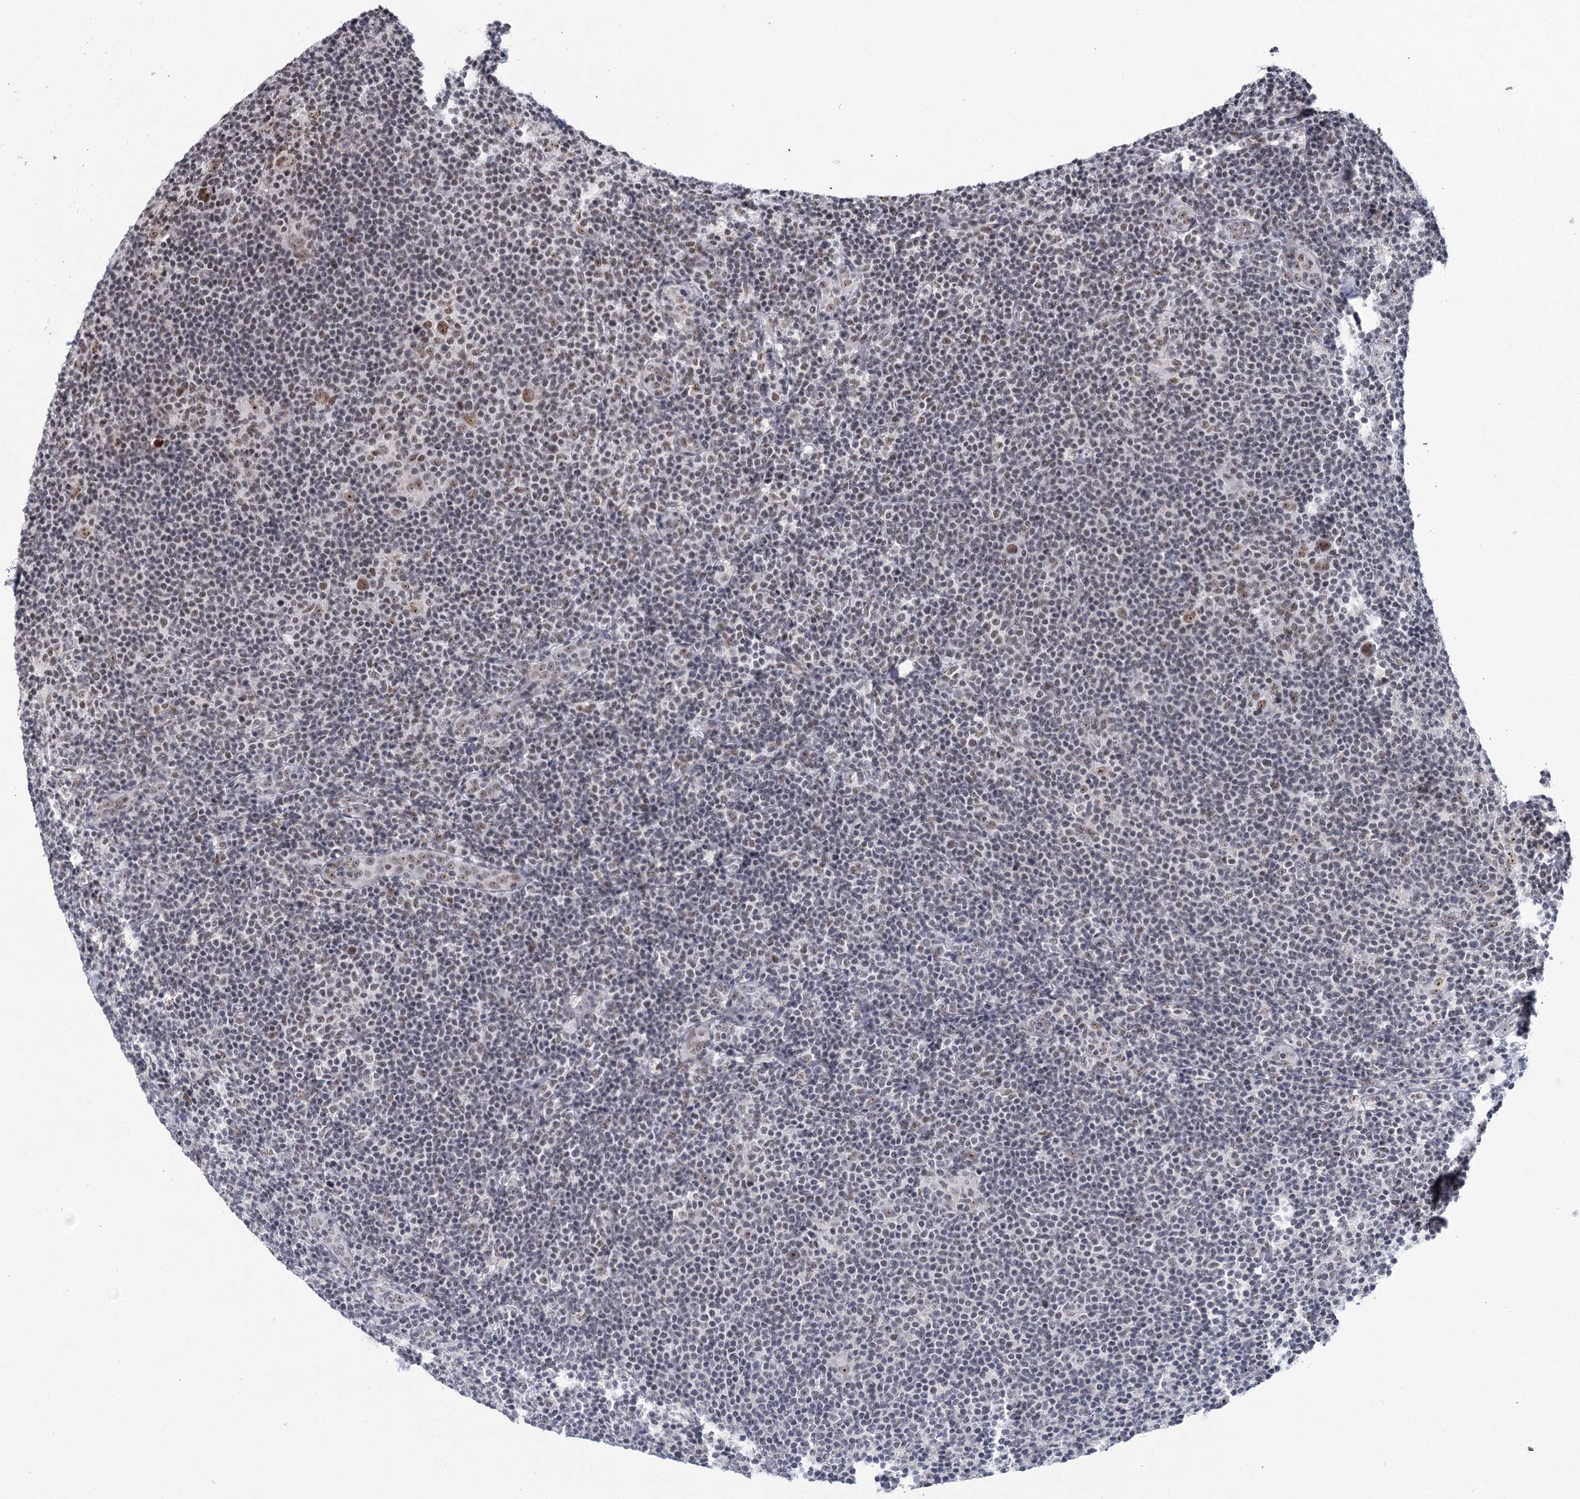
{"staining": {"intensity": "moderate", "quantity": ">75%", "location": "nuclear"}, "tissue": "lymphoma", "cell_type": "Tumor cells", "image_type": "cancer", "snomed": [{"axis": "morphology", "description": "Hodgkin's disease, NOS"}, {"axis": "topography", "description": "Lymph node"}], "caption": "Moderate nuclear positivity is appreciated in approximately >75% of tumor cells in Hodgkin's disease. The protein is stained brown, and the nuclei are stained in blue (DAB IHC with brightfield microscopy, high magnification).", "gene": "SCAF8", "patient": {"sex": "female", "age": 57}}